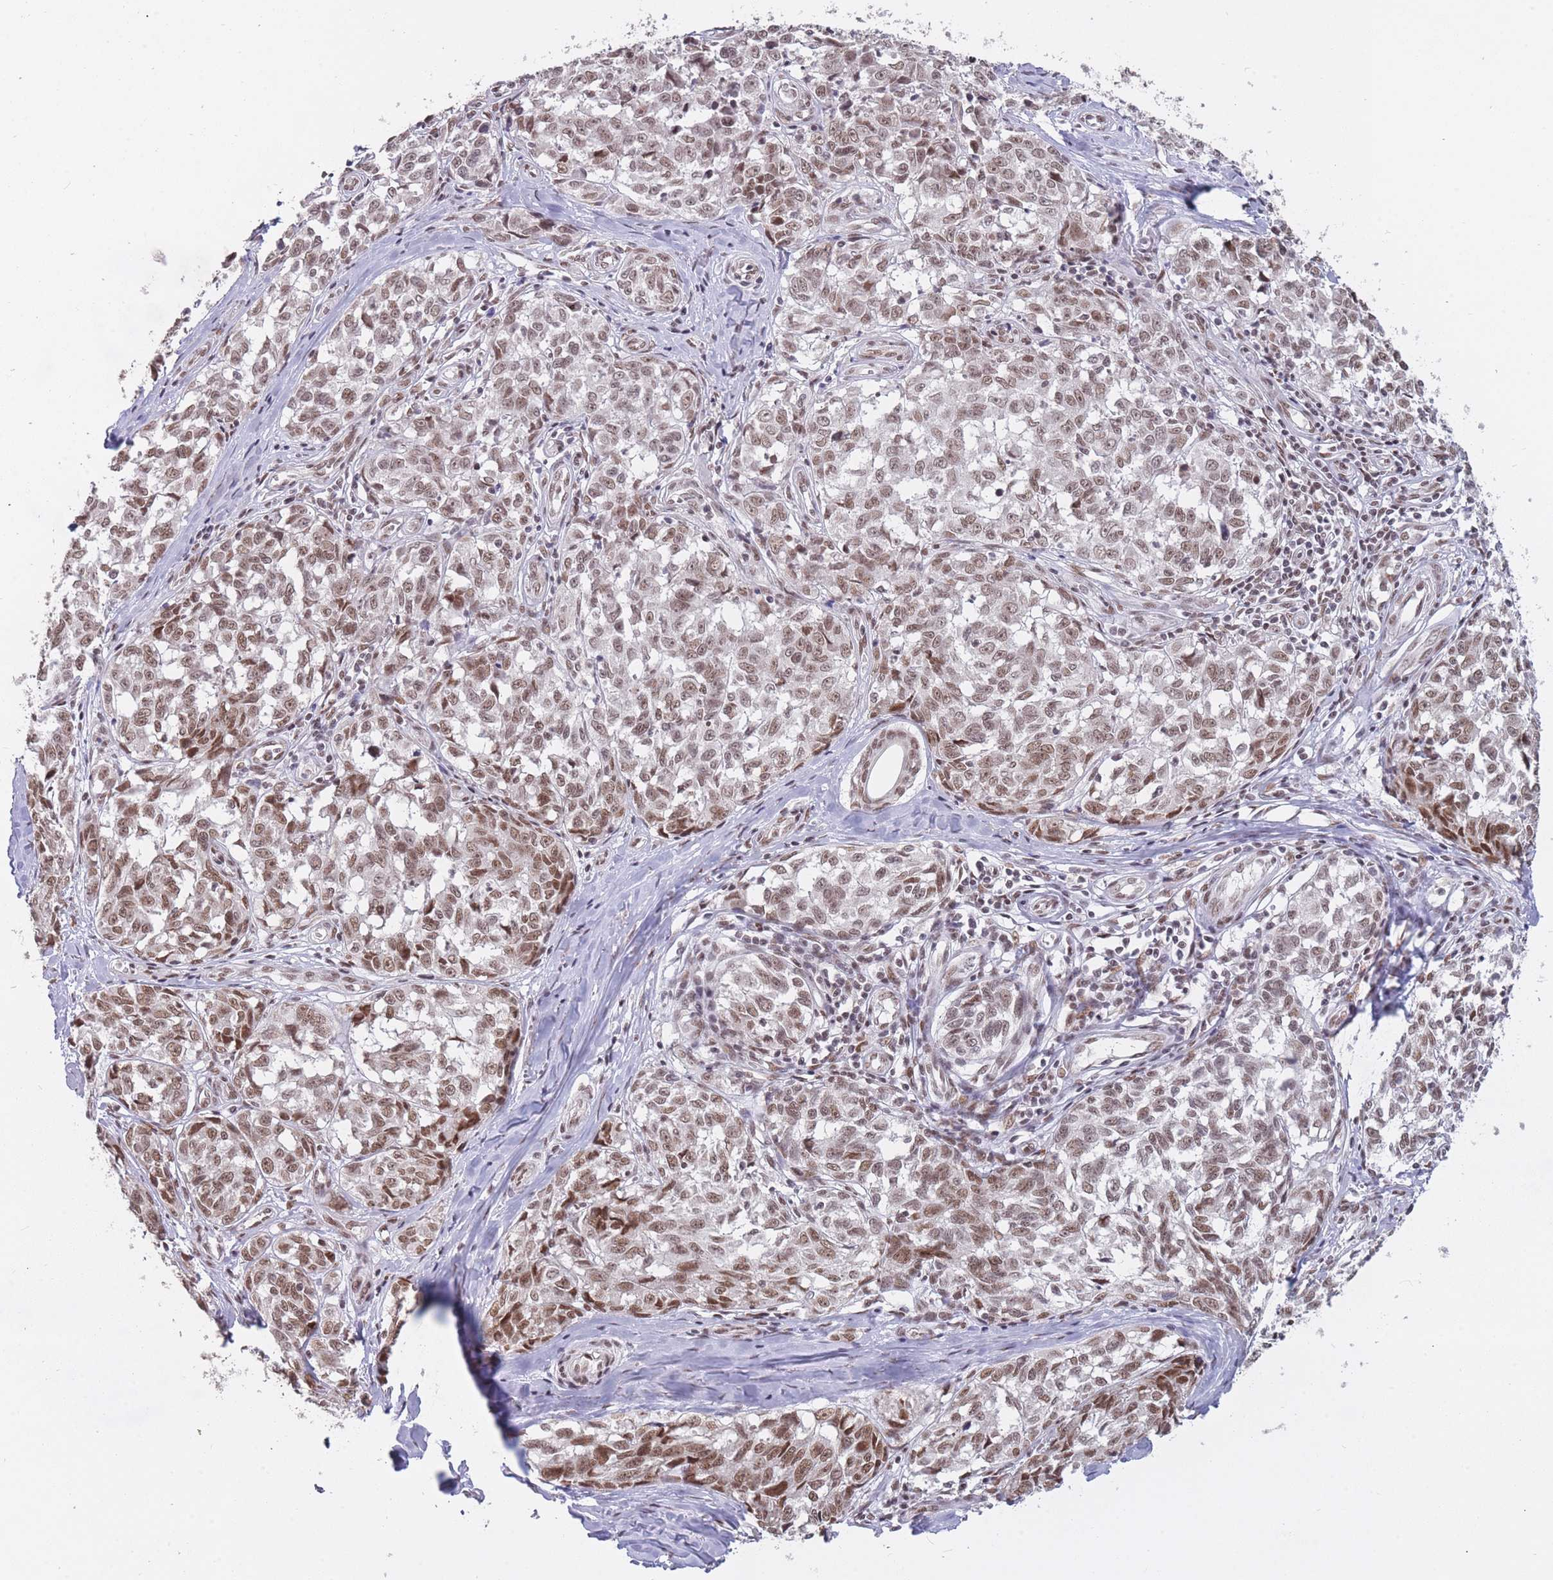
{"staining": {"intensity": "moderate", "quantity": ">75%", "location": "nuclear"}, "tissue": "melanoma", "cell_type": "Tumor cells", "image_type": "cancer", "snomed": [{"axis": "morphology", "description": "Normal tissue, NOS"}, {"axis": "morphology", "description": "Malignant melanoma, NOS"}, {"axis": "topography", "description": "Skin"}], "caption": "An image of human malignant melanoma stained for a protein shows moderate nuclear brown staining in tumor cells. (DAB IHC with brightfield microscopy, high magnification).", "gene": "HNRNPUL1", "patient": {"sex": "female", "age": 64}}